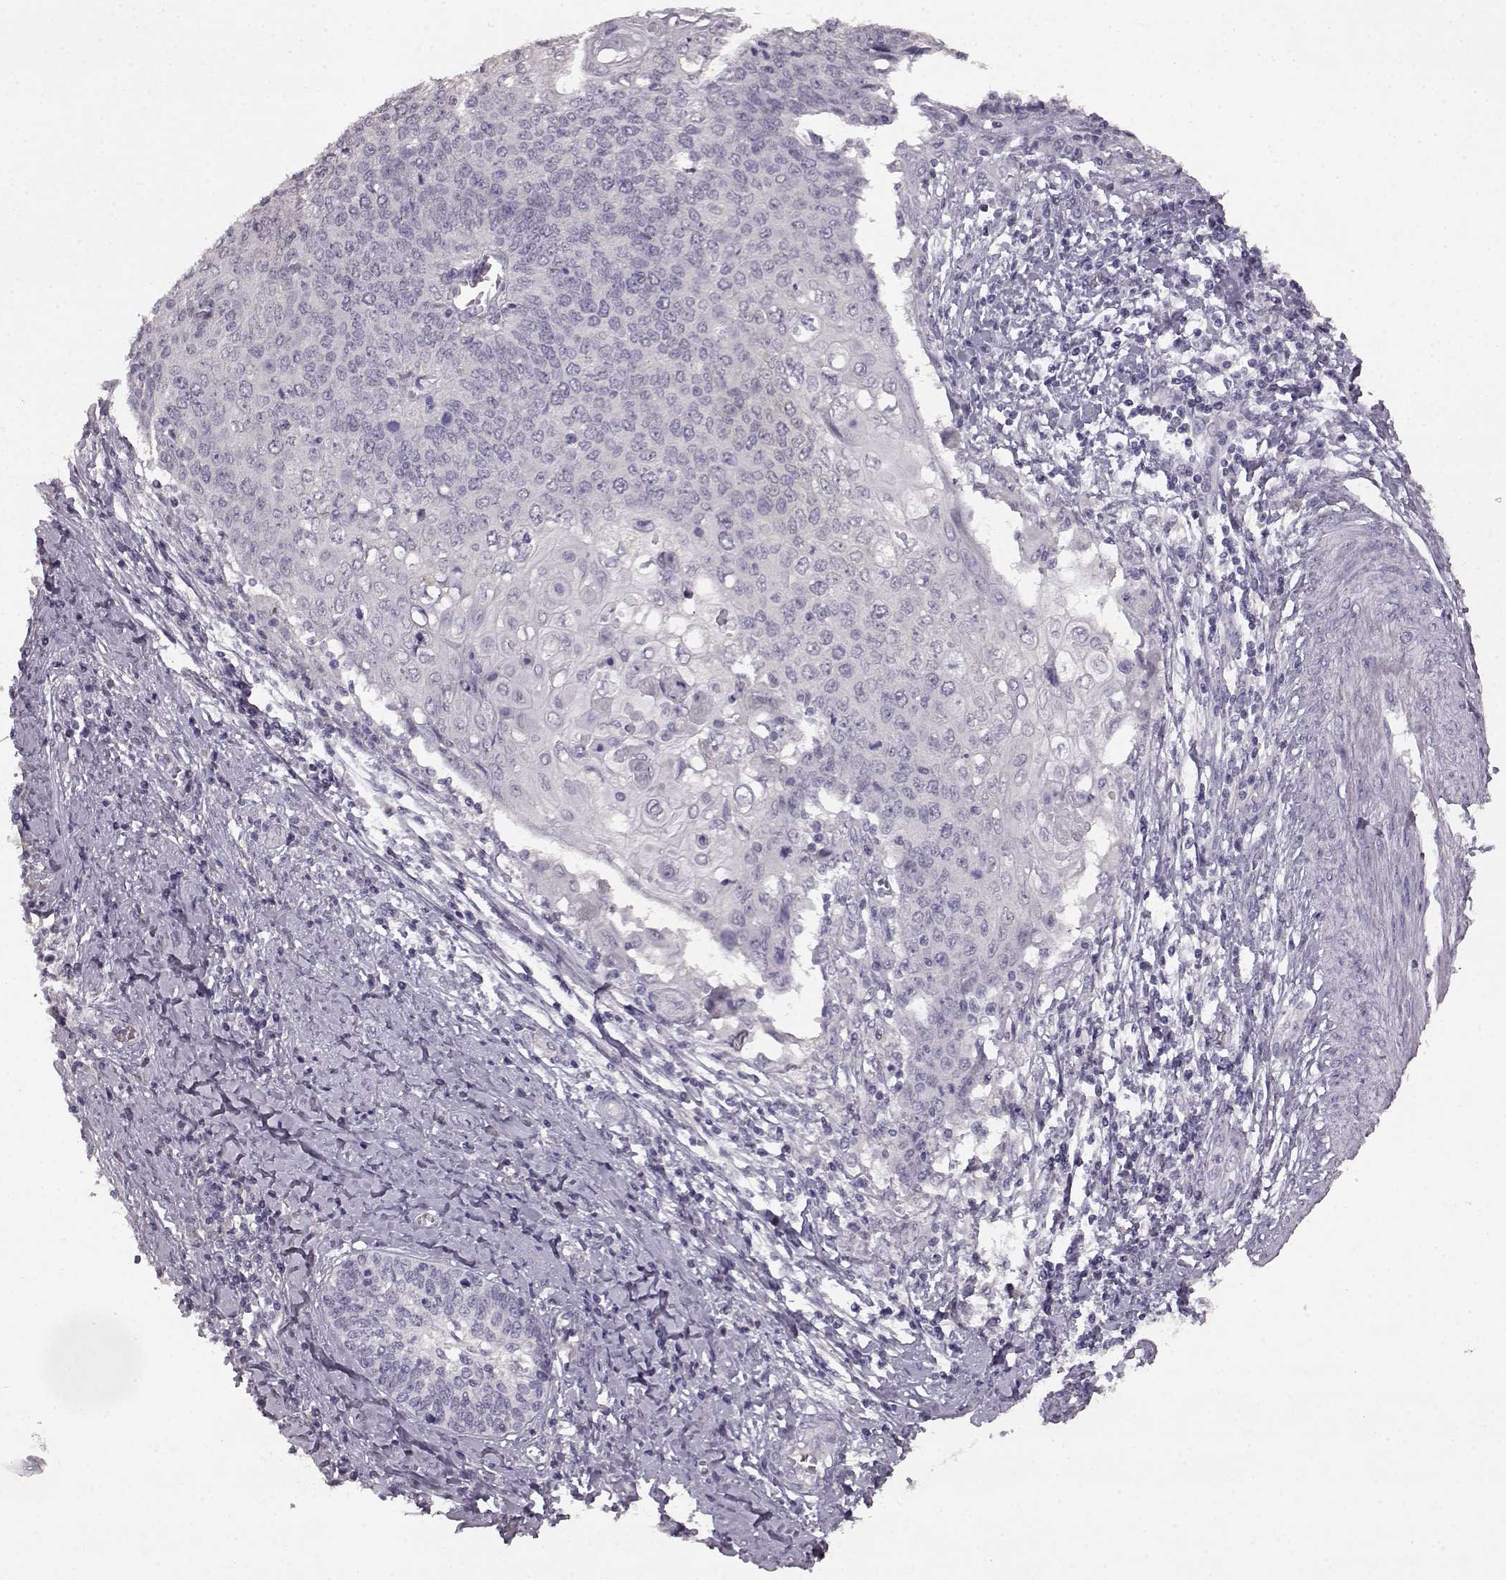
{"staining": {"intensity": "negative", "quantity": "none", "location": "none"}, "tissue": "cervical cancer", "cell_type": "Tumor cells", "image_type": "cancer", "snomed": [{"axis": "morphology", "description": "Squamous cell carcinoma, NOS"}, {"axis": "topography", "description": "Cervix"}], "caption": "There is no significant expression in tumor cells of cervical squamous cell carcinoma.", "gene": "SPAG17", "patient": {"sex": "female", "age": 39}}